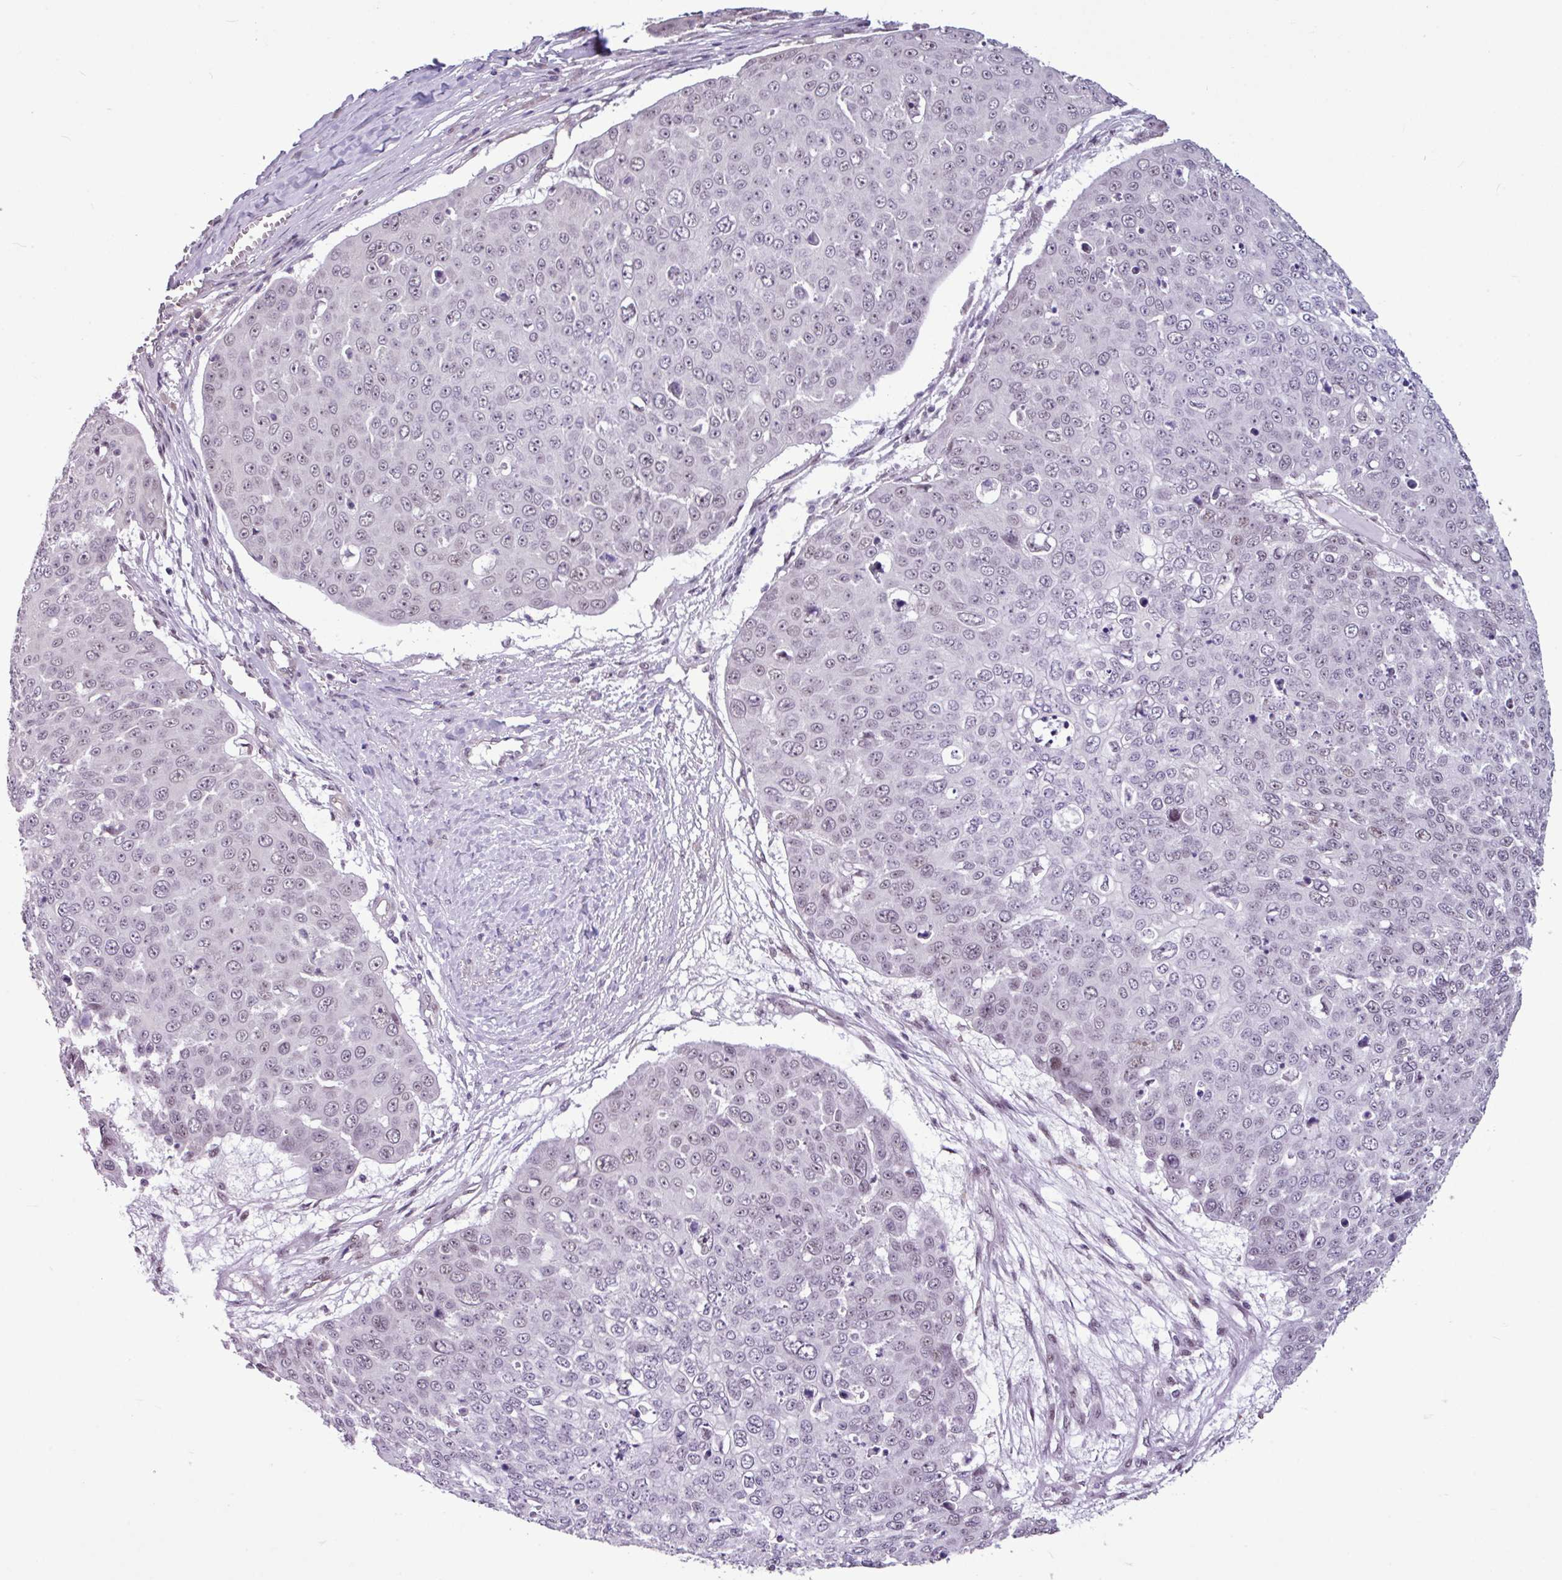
{"staining": {"intensity": "weak", "quantity": "<25%", "location": "nuclear"}, "tissue": "skin cancer", "cell_type": "Tumor cells", "image_type": "cancer", "snomed": [{"axis": "morphology", "description": "Squamous cell carcinoma, NOS"}, {"axis": "topography", "description": "Skin"}], "caption": "Tumor cells show no significant protein staining in squamous cell carcinoma (skin).", "gene": "UTP18", "patient": {"sex": "male", "age": 71}}